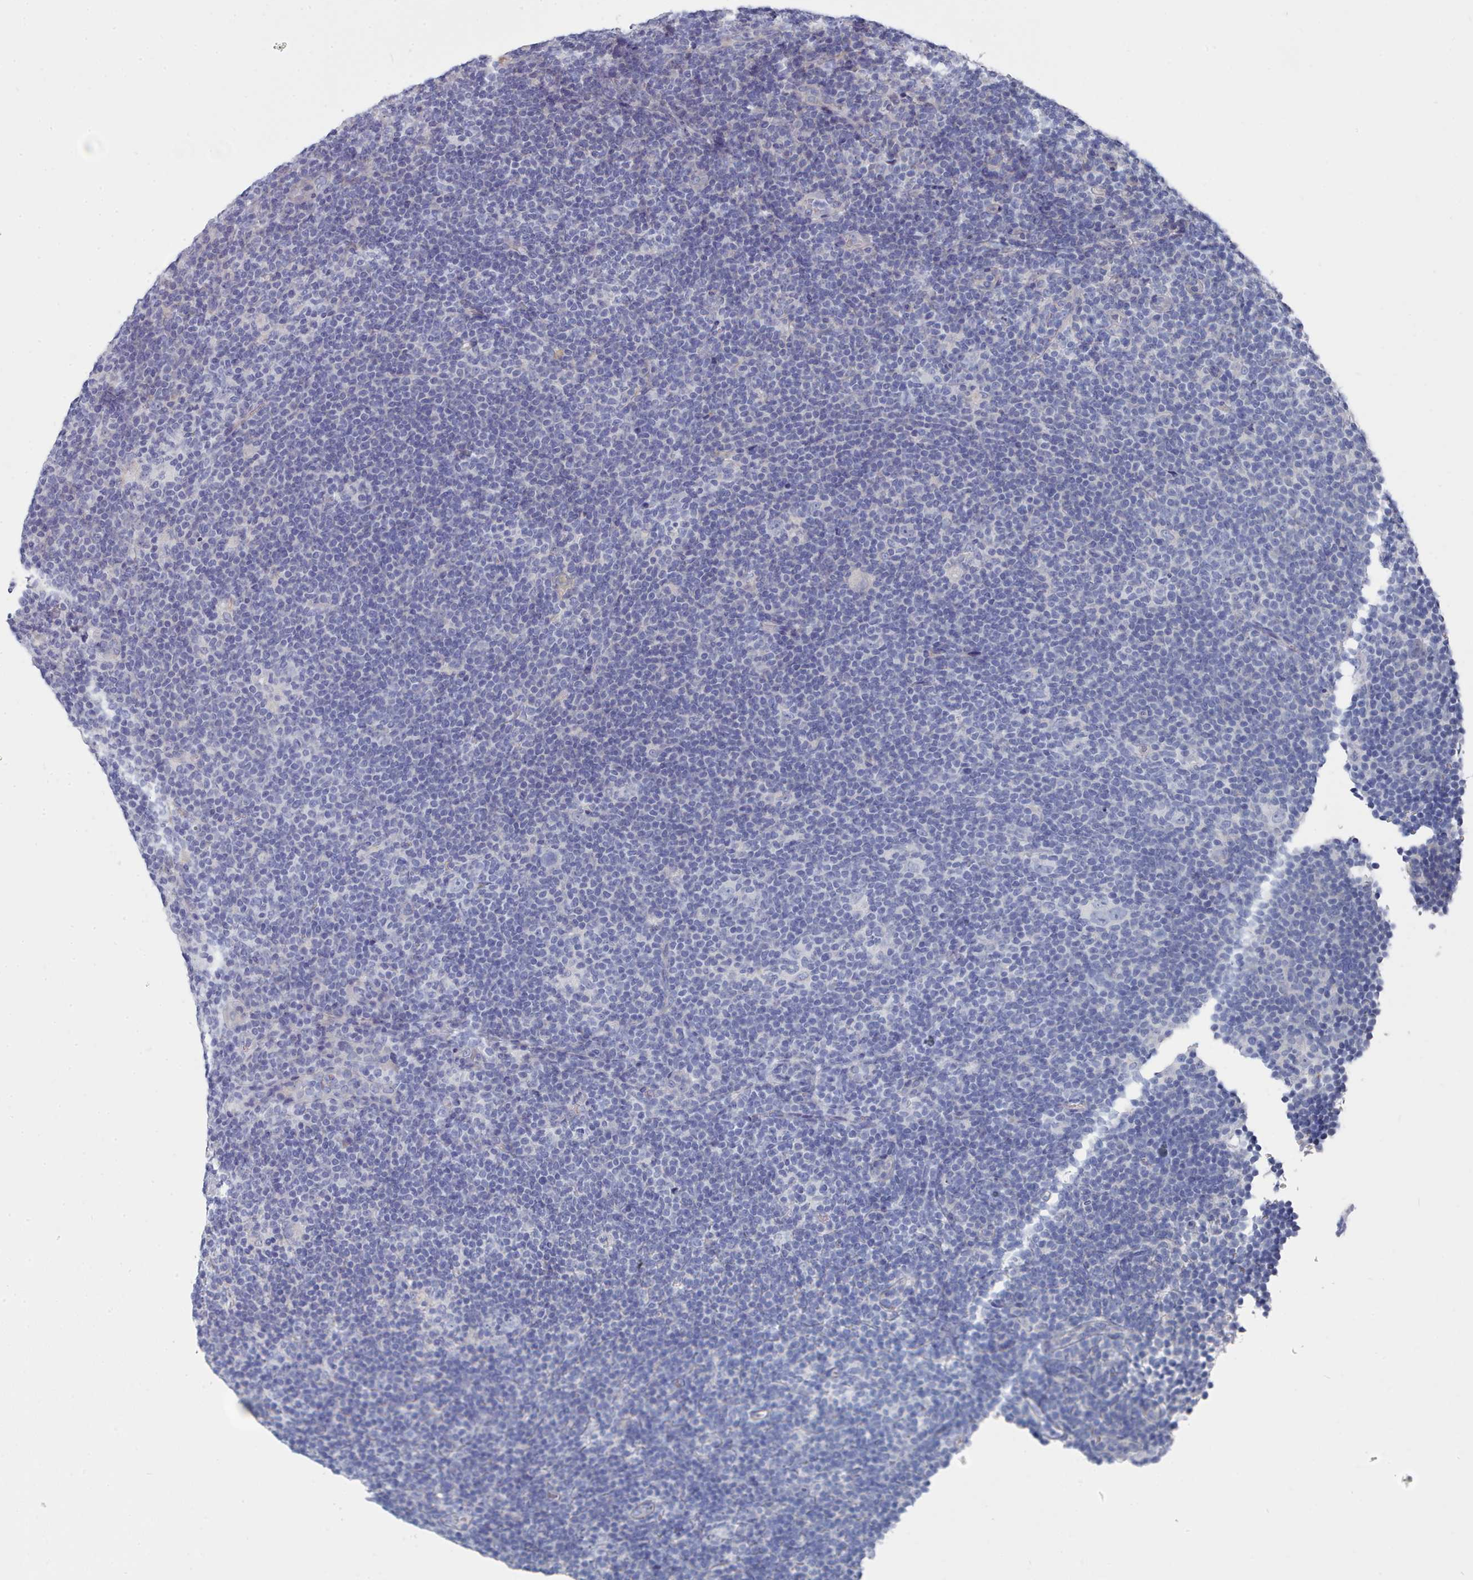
{"staining": {"intensity": "negative", "quantity": "none", "location": "none"}, "tissue": "lymphoma", "cell_type": "Tumor cells", "image_type": "cancer", "snomed": [{"axis": "morphology", "description": "Hodgkin's disease, NOS"}, {"axis": "topography", "description": "Lymph node"}], "caption": "The photomicrograph exhibits no significant staining in tumor cells of lymphoma. (Brightfield microscopy of DAB immunohistochemistry at high magnification).", "gene": "PDE4C", "patient": {"sex": "female", "age": 57}}